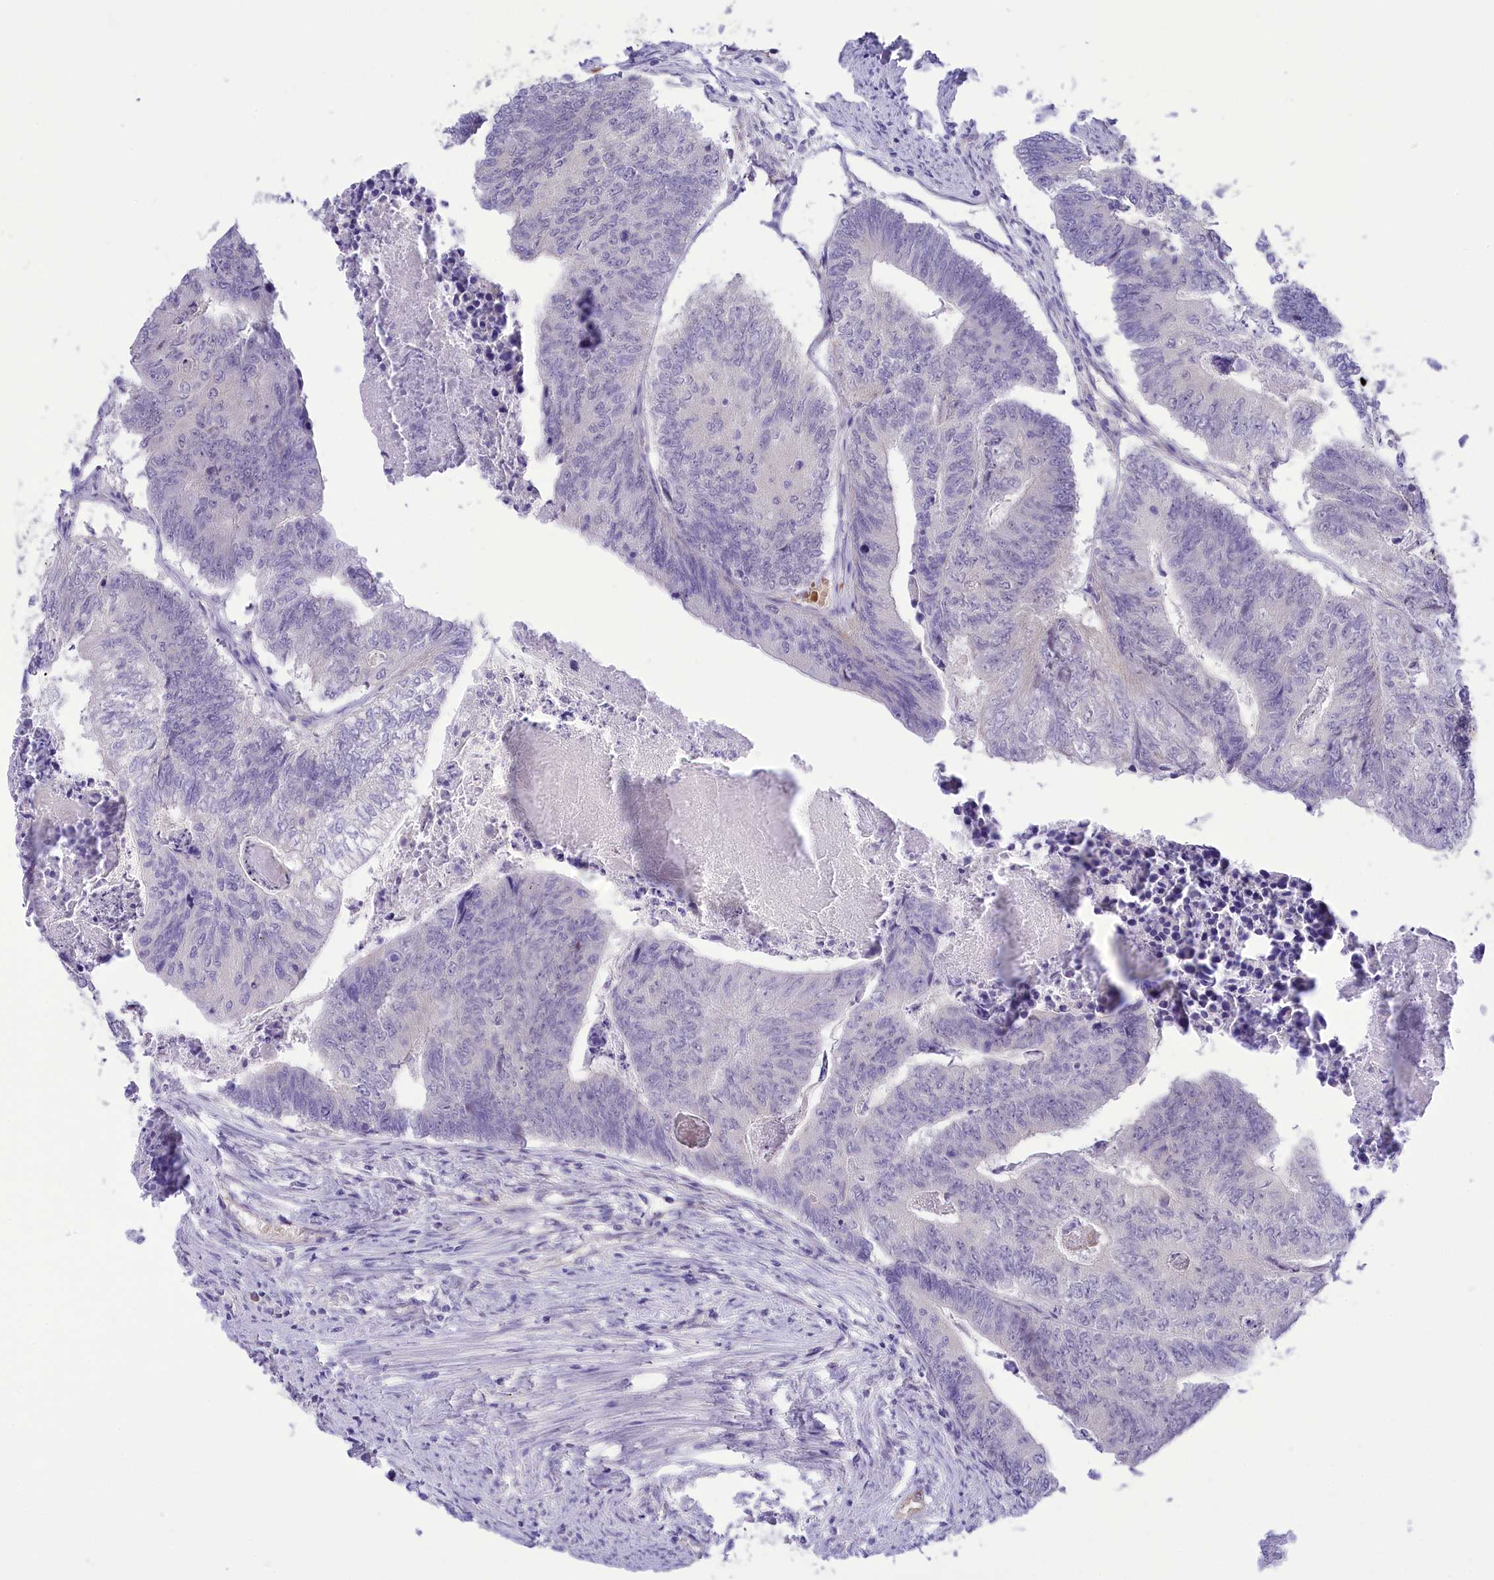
{"staining": {"intensity": "negative", "quantity": "none", "location": "none"}, "tissue": "colorectal cancer", "cell_type": "Tumor cells", "image_type": "cancer", "snomed": [{"axis": "morphology", "description": "Adenocarcinoma, NOS"}, {"axis": "topography", "description": "Colon"}], "caption": "Human colorectal adenocarcinoma stained for a protein using immunohistochemistry displays no expression in tumor cells.", "gene": "DCAF16", "patient": {"sex": "female", "age": 67}}